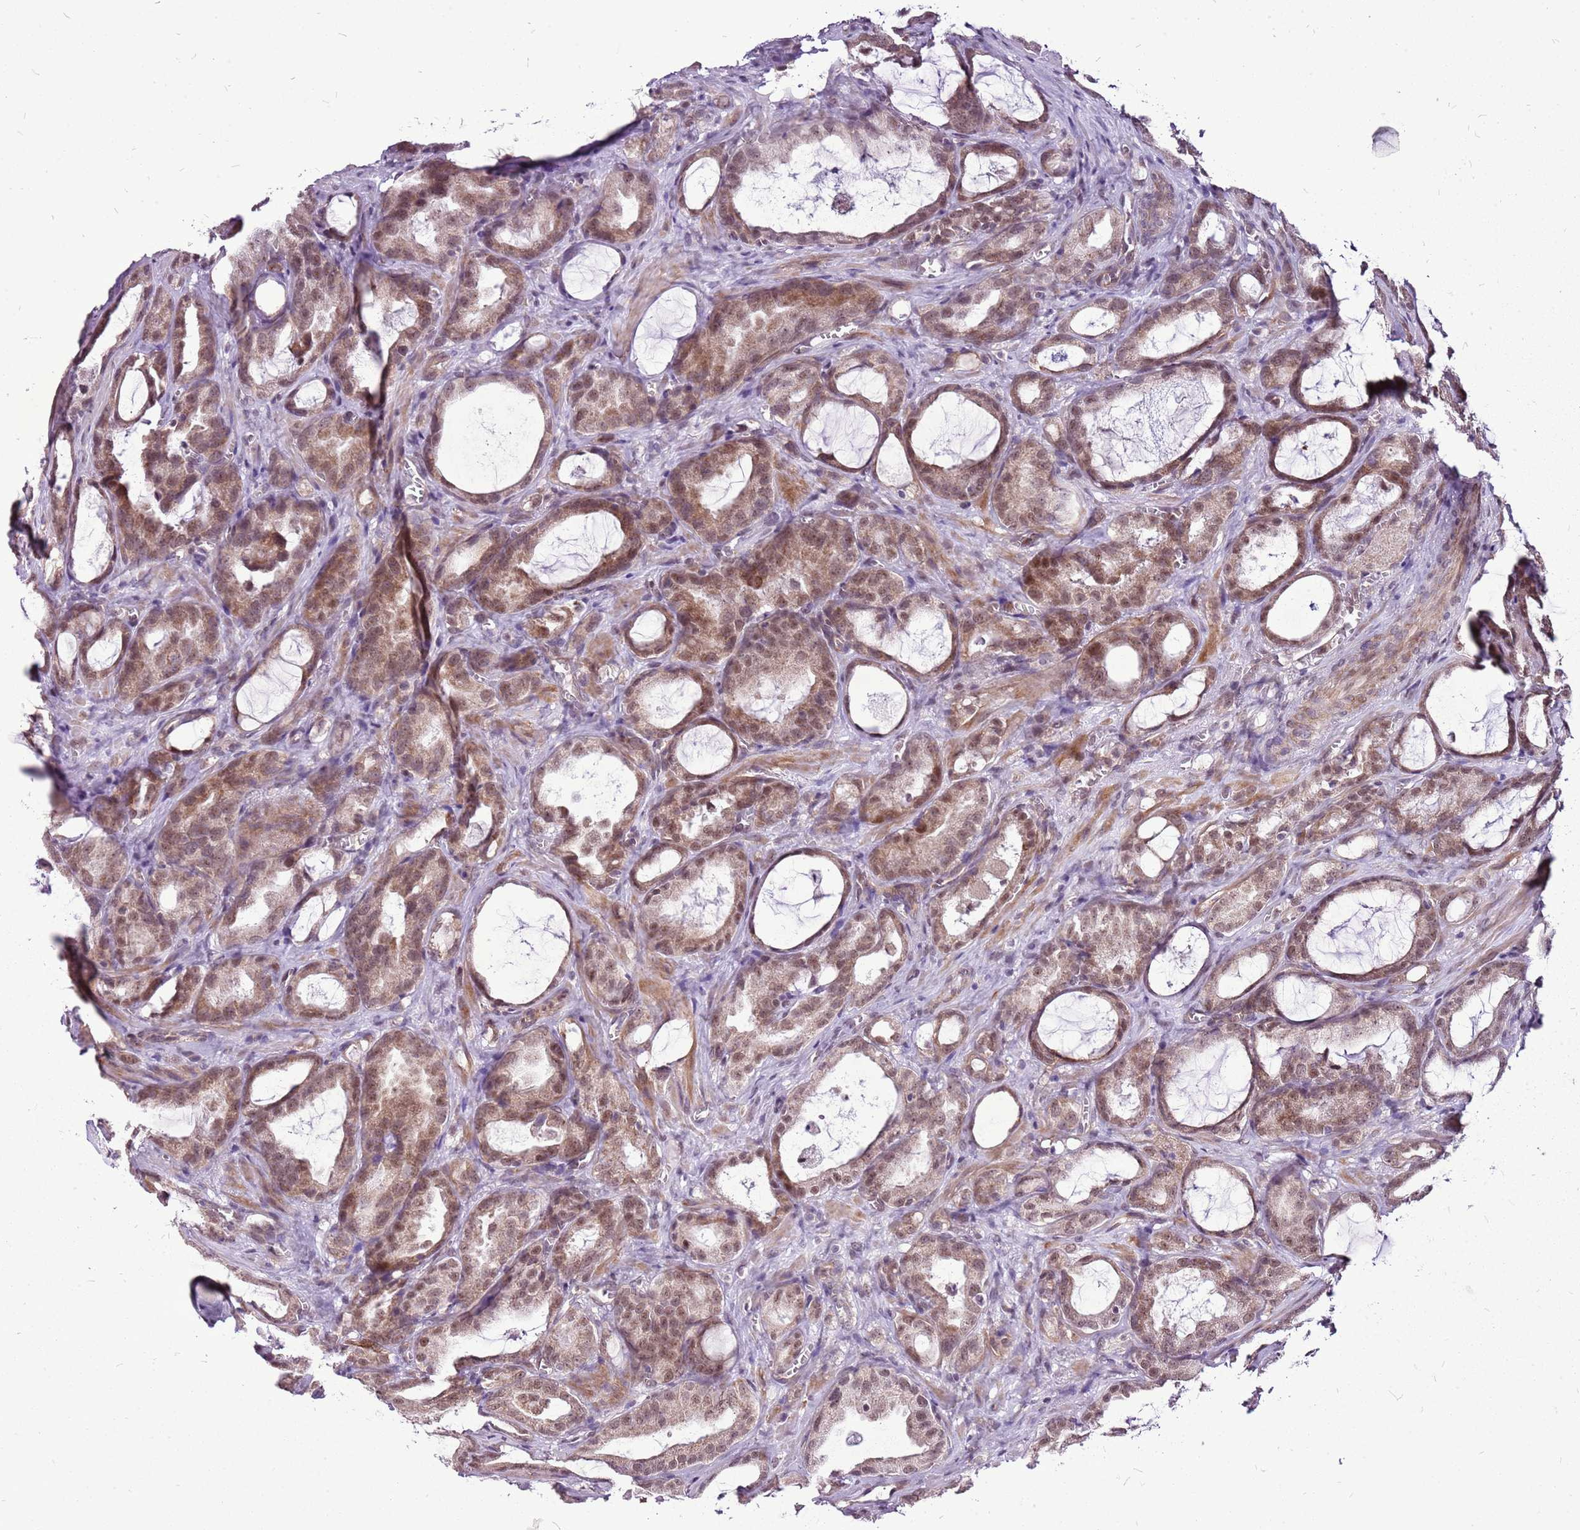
{"staining": {"intensity": "moderate", "quantity": ">75%", "location": "cytoplasmic/membranous,nuclear"}, "tissue": "prostate cancer", "cell_type": "Tumor cells", "image_type": "cancer", "snomed": [{"axis": "morphology", "description": "Adenocarcinoma, High grade"}, {"axis": "topography", "description": "Prostate"}], "caption": "Immunohistochemical staining of human prostate cancer (adenocarcinoma (high-grade)) exhibits medium levels of moderate cytoplasmic/membranous and nuclear protein positivity in about >75% of tumor cells.", "gene": "CCDC166", "patient": {"sex": "male", "age": 72}}